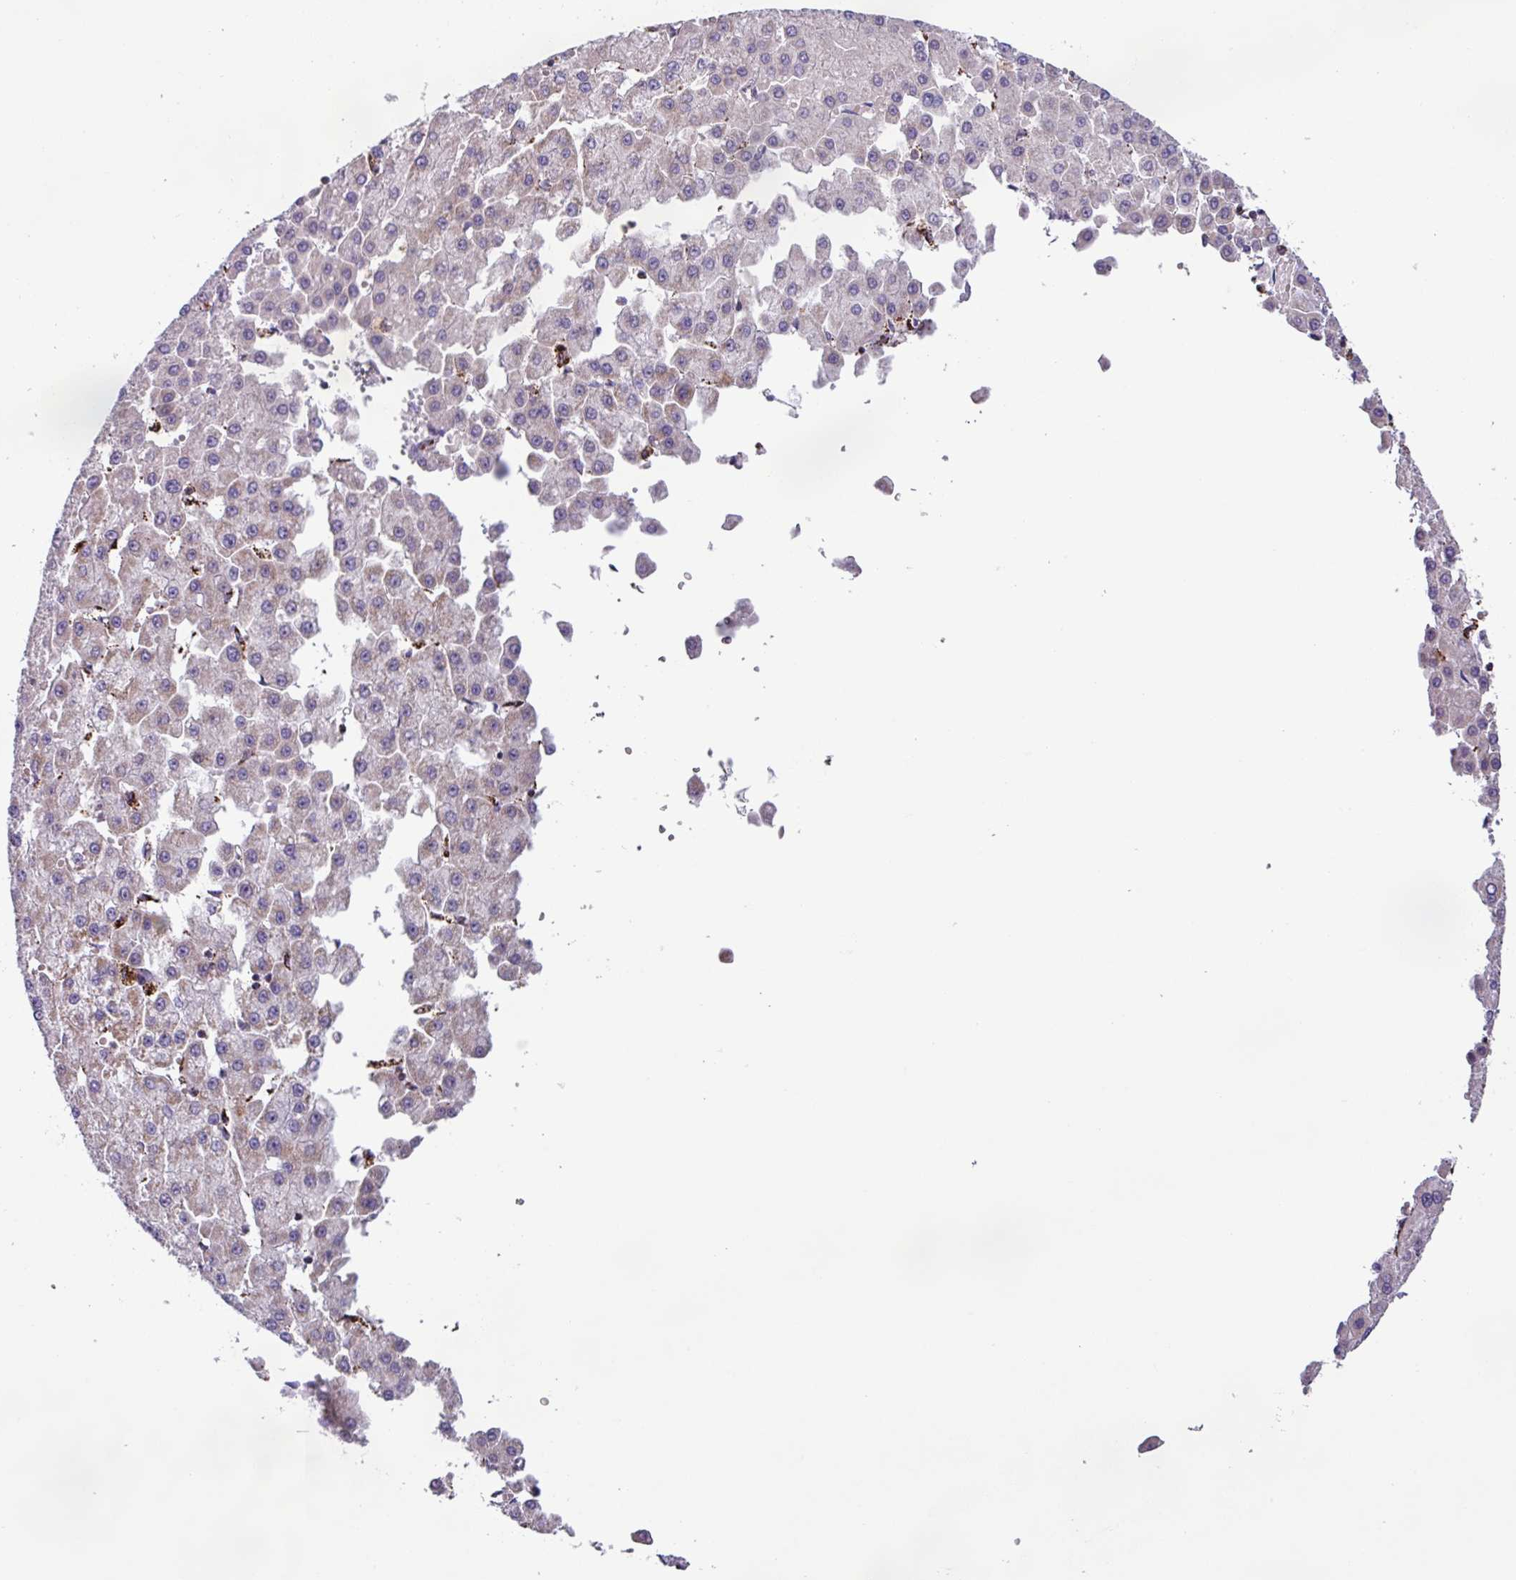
{"staining": {"intensity": "weak", "quantity": "<25%", "location": "cytoplasmic/membranous"}, "tissue": "liver cancer", "cell_type": "Tumor cells", "image_type": "cancer", "snomed": [{"axis": "morphology", "description": "Carcinoma, Hepatocellular, NOS"}, {"axis": "topography", "description": "Liver"}], "caption": "Protein analysis of hepatocellular carcinoma (liver) shows no significant expression in tumor cells.", "gene": "AKIRIN1", "patient": {"sex": "male", "age": 47}}